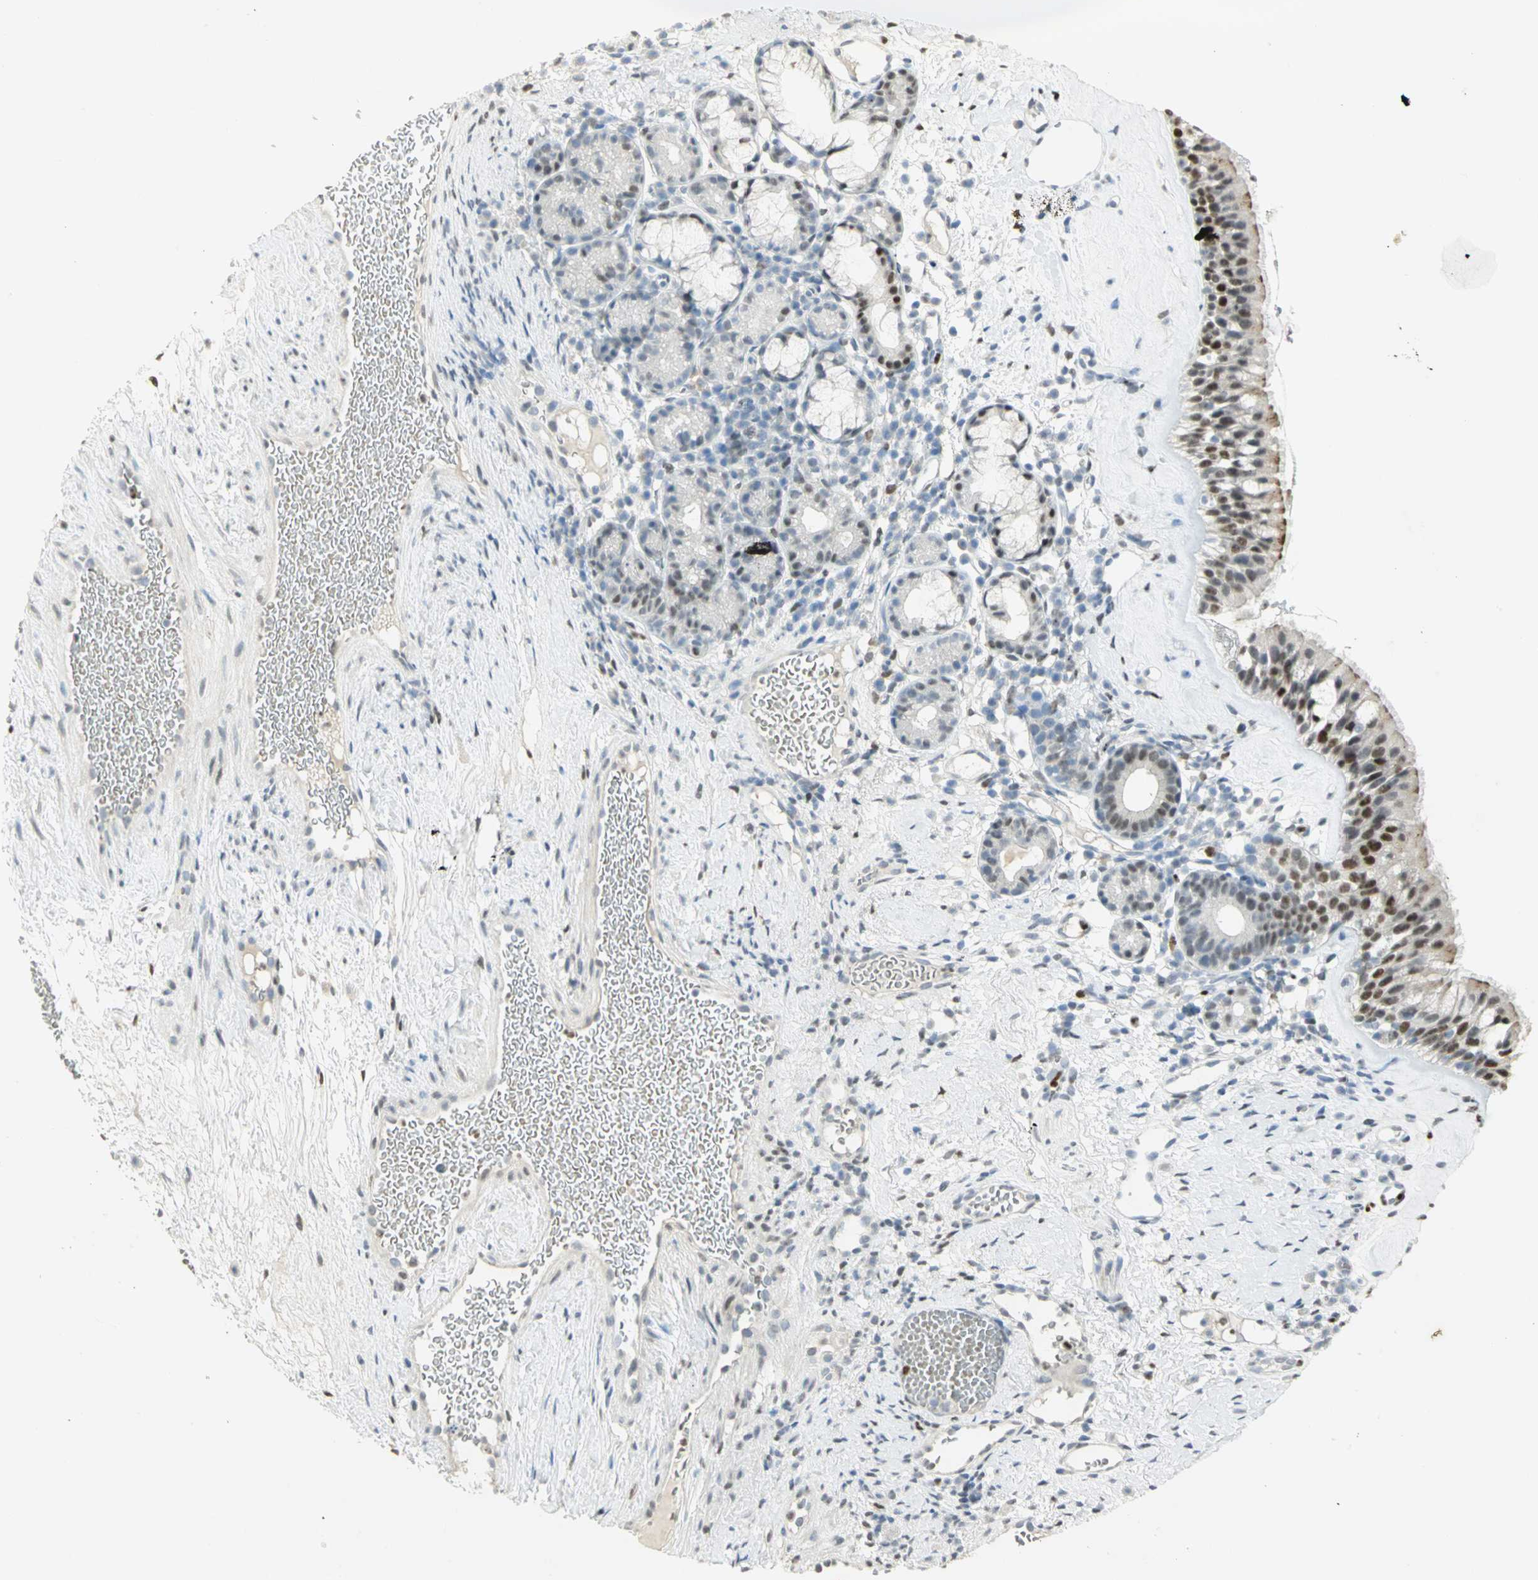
{"staining": {"intensity": "strong", "quantity": "25%-75%", "location": "nuclear"}, "tissue": "nasopharynx", "cell_type": "Respiratory epithelial cells", "image_type": "normal", "snomed": [{"axis": "morphology", "description": "Normal tissue, NOS"}, {"axis": "morphology", "description": "Inflammation, NOS"}, {"axis": "topography", "description": "Nasopharynx"}], "caption": "High-power microscopy captured an IHC histopathology image of benign nasopharynx, revealing strong nuclear staining in approximately 25%-75% of respiratory epithelial cells.", "gene": "BCL6", "patient": {"sex": "female", "age": 55}}